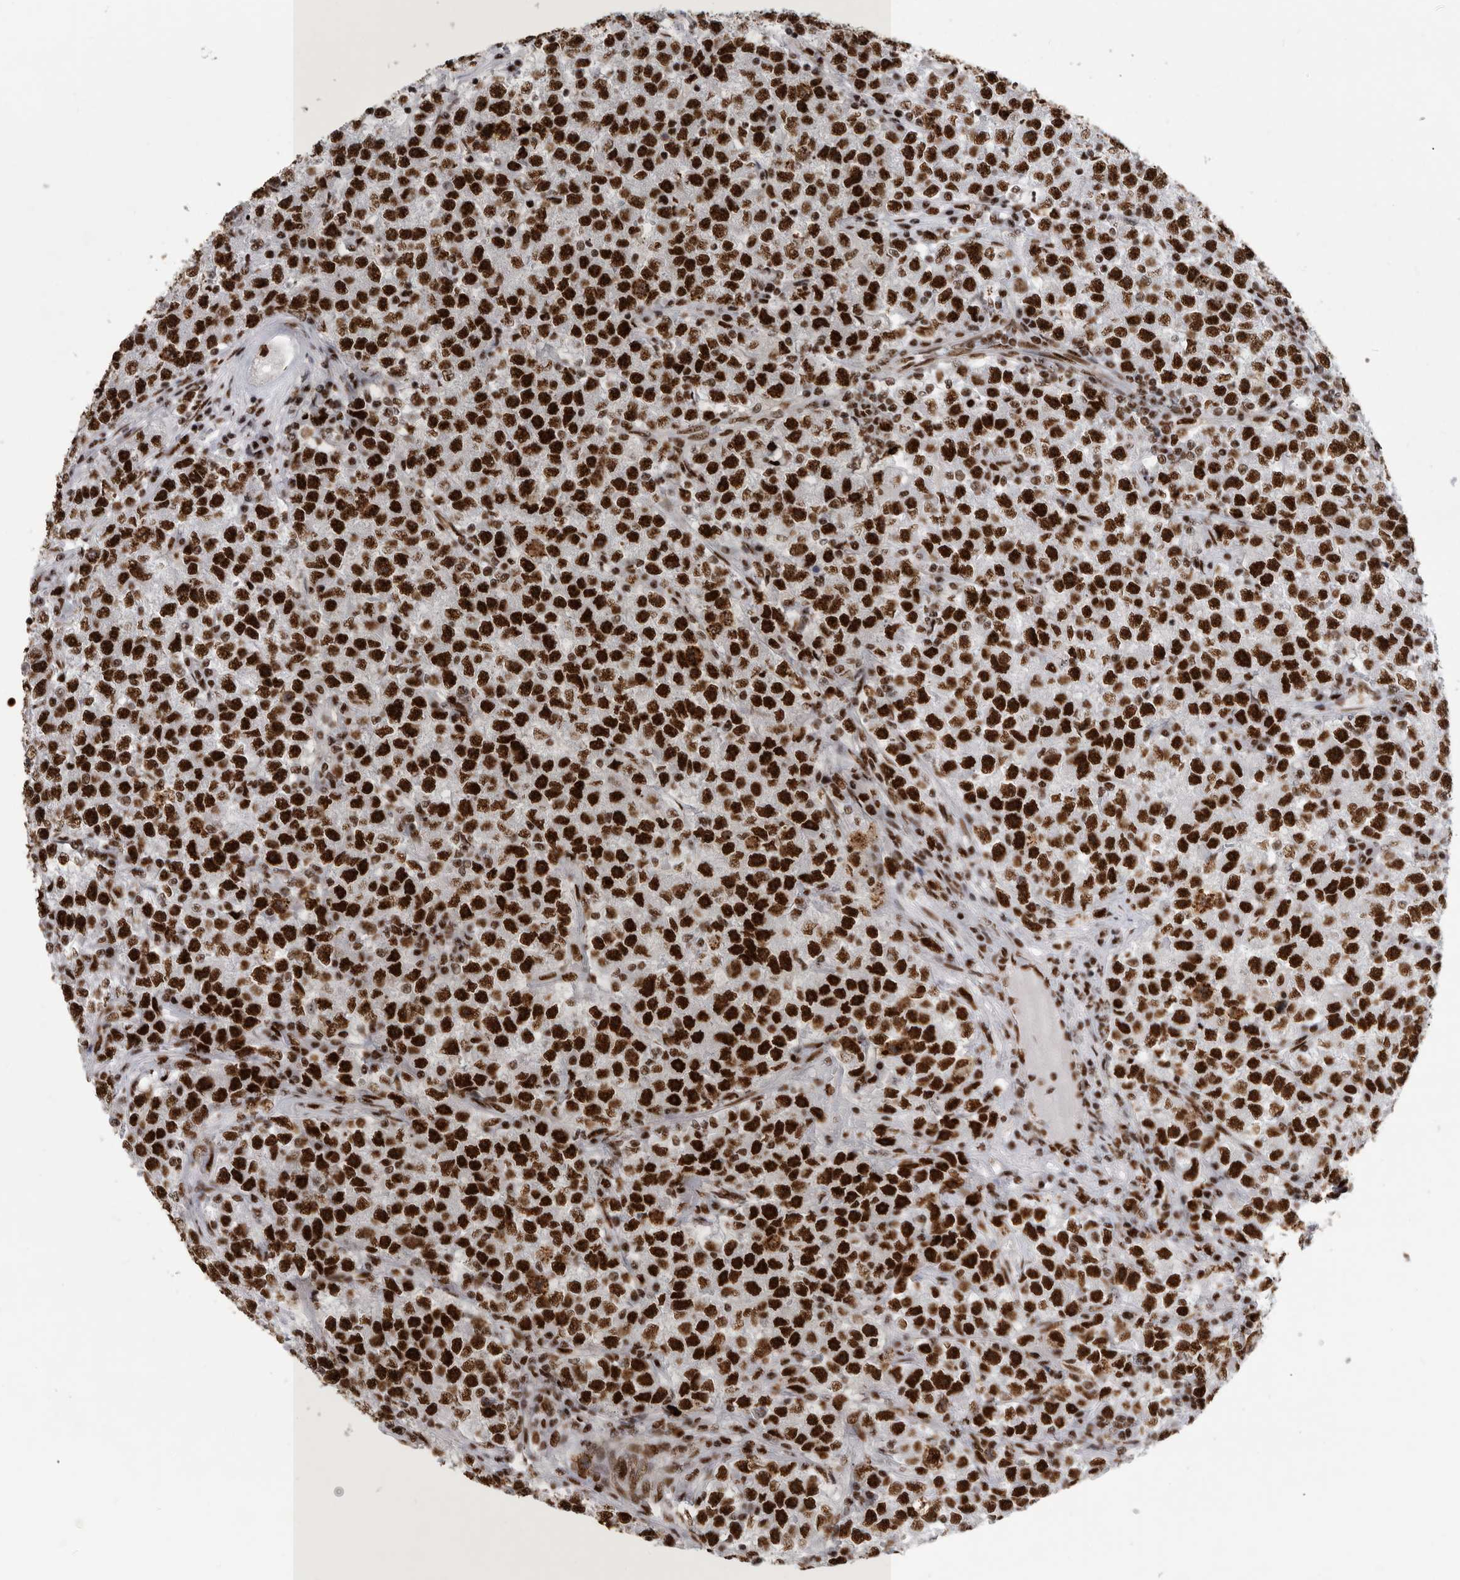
{"staining": {"intensity": "strong", "quantity": ">75%", "location": "nuclear"}, "tissue": "testis cancer", "cell_type": "Tumor cells", "image_type": "cancer", "snomed": [{"axis": "morphology", "description": "Seminoma, NOS"}, {"axis": "topography", "description": "Testis"}], "caption": "Immunohistochemistry (IHC) staining of testis cancer, which displays high levels of strong nuclear expression in approximately >75% of tumor cells indicating strong nuclear protein positivity. The staining was performed using DAB (brown) for protein detection and nuclei were counterstained in hematoxylin (blue).", "gene": "BCLAF1", "patient": {"sex": "male", "age": 22}}